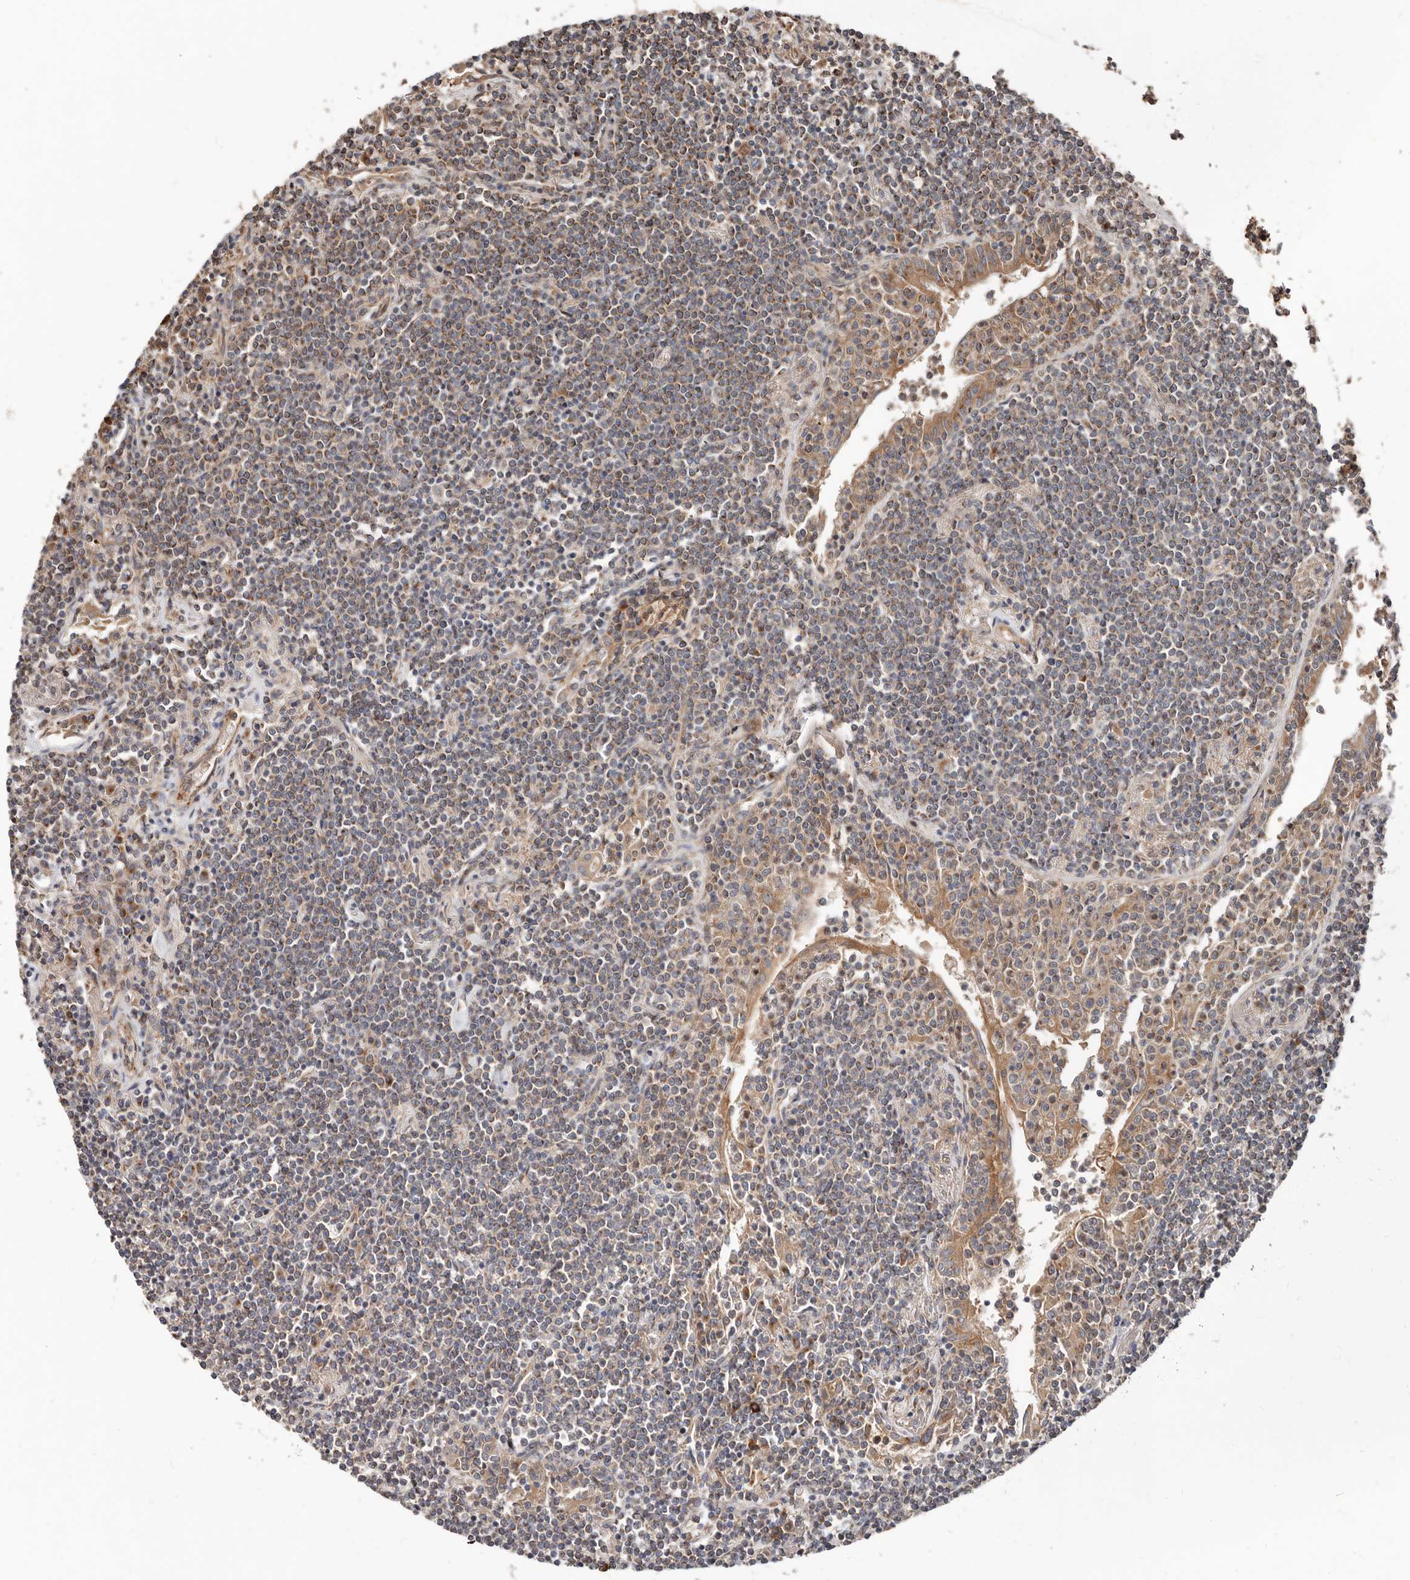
{"staining": {"intensity": "weak", "quantity": ">75%", "location": "cytoplasmic/membranous"}, "tissue": "lymphoma", "cell_type": "Tumor cells", "image_type": "cancer", "snomed": [{"axis": "morphology", "description": "Malignant lymphoma, non-Hodgkin's type, Low grade"}, {"axis": "topography", "description": "Lung"}], "caption": "Immunohistochemistry (IHC) of human low-grade malignant lymphoma, non-Hodgkin's type shows low levels of weak cytoplasmic/membranous staining in approximately >75% of tumor cells.", "gene": "COG1", "patient": {"sex": "female", "age": 71}}